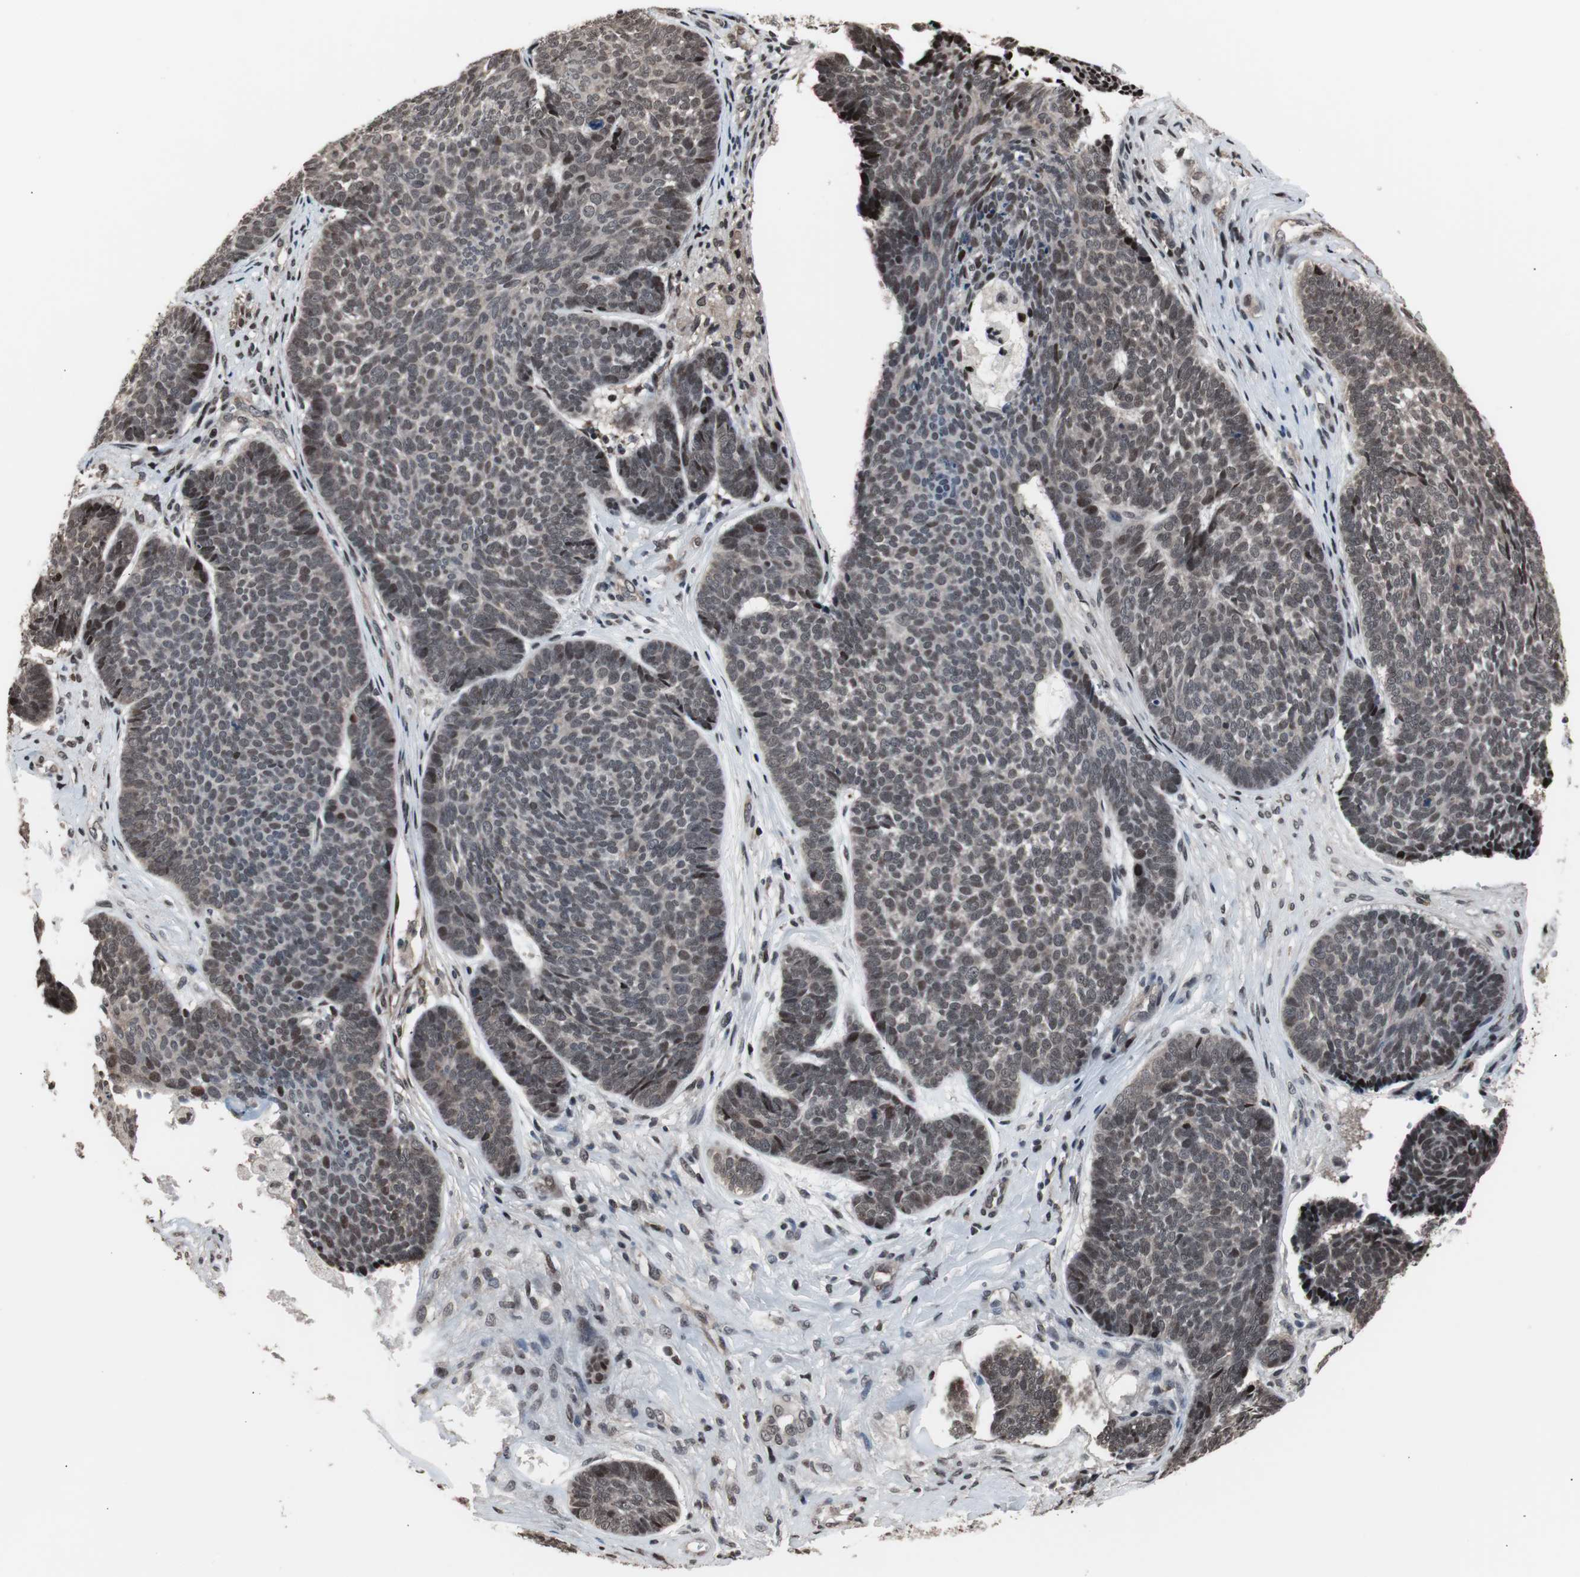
{"staining": {"intensity": "moderate", "quantity": "25%-75%", "location": "nuclear"}, "tissue": "skin cancer", "cell_type": "Tumor cells", "image_type": "cancer", "snomed": [{"axis": "morphology", "description": "Basal cell carcinoma"}, {"axis": "topography", "description": "Skin"}], "caption": "This is an image of immunohistochemistry (IHC) staining of skin cancer, which shows moderate positivity in the nuclear of tumor cells.", "gene": "POGZ", "patient": {"sex": "male", "age": 84}}